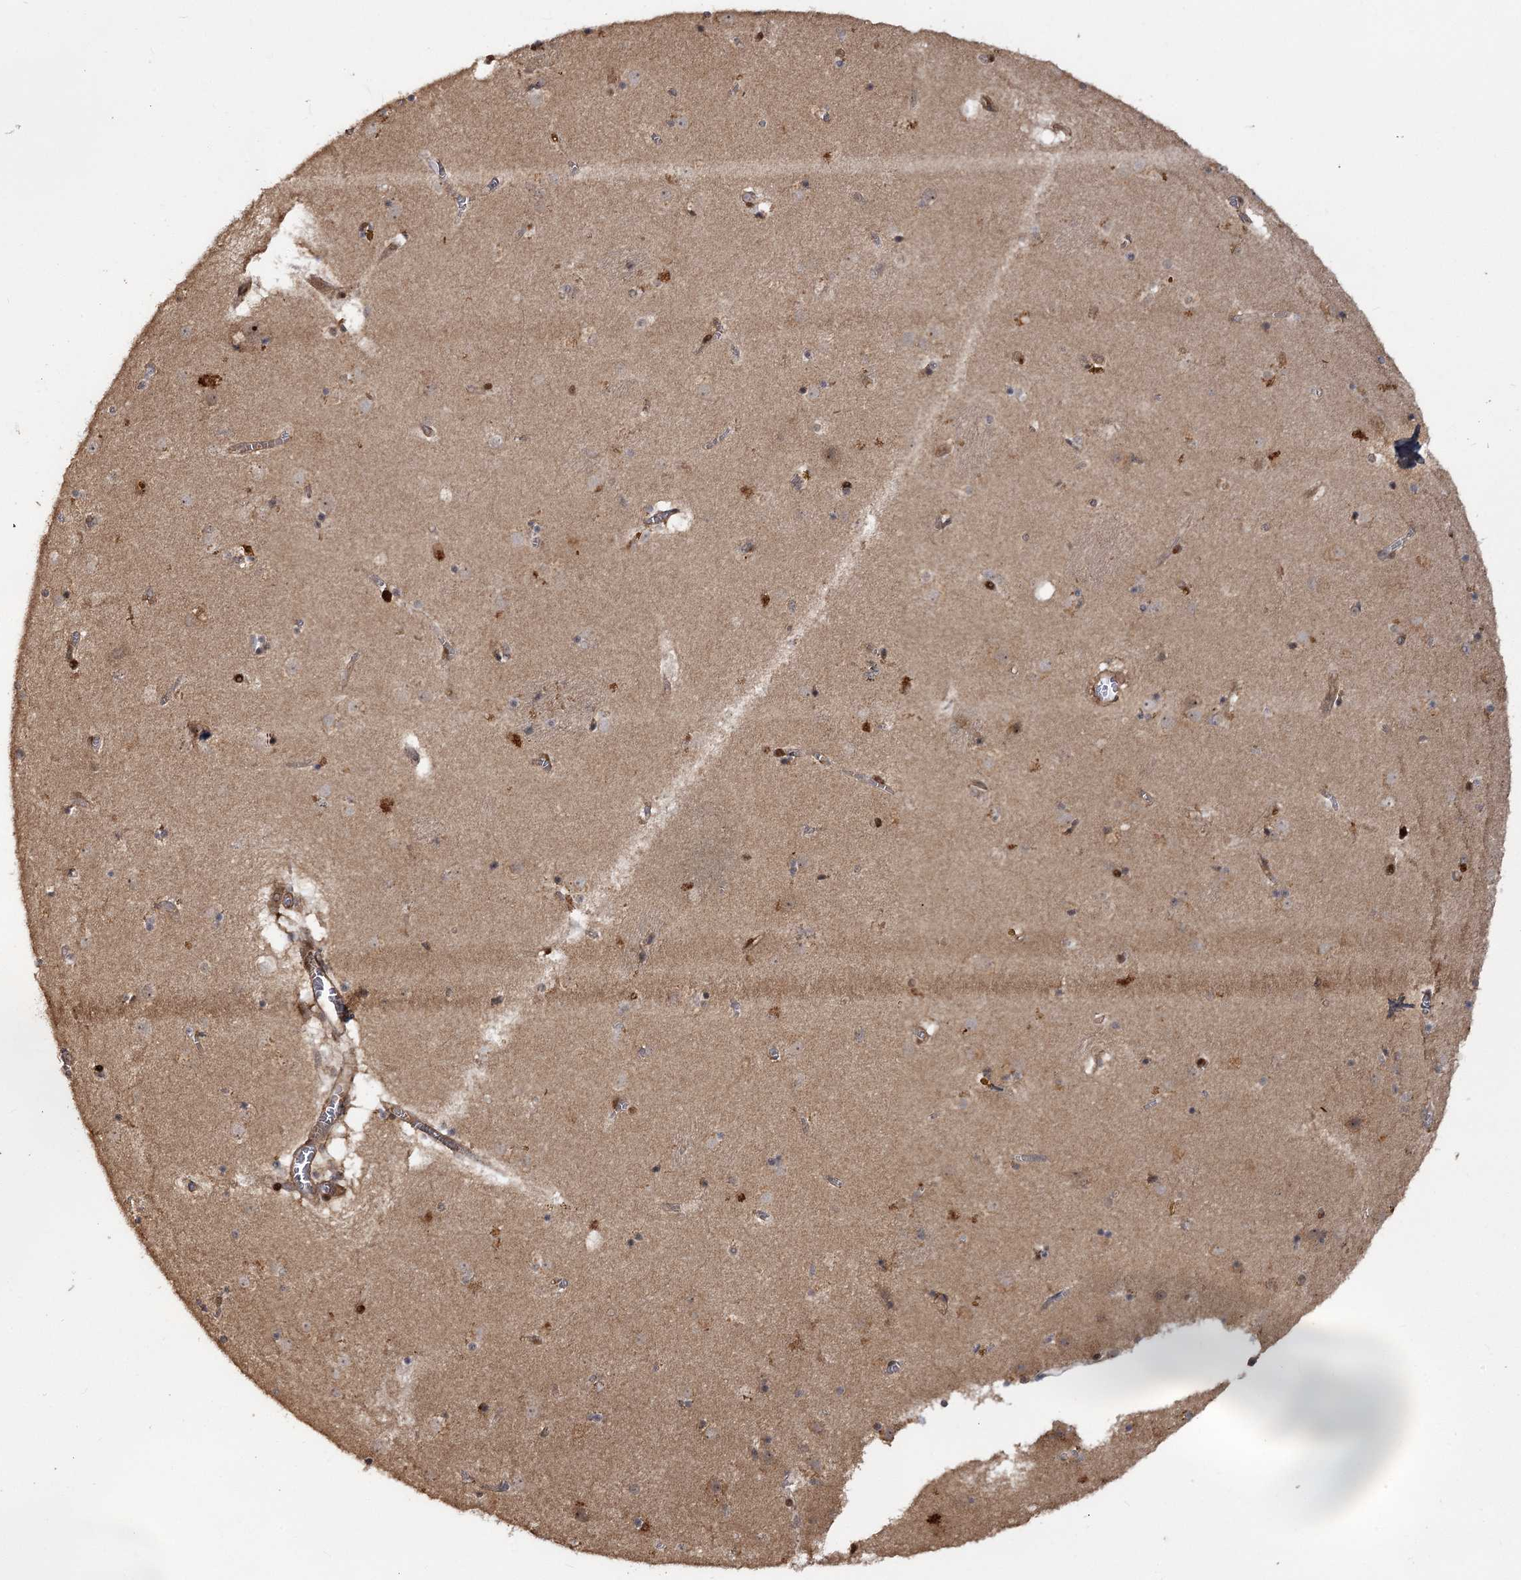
{"staining": {"intensity": "moderate", "quantity": "<25%", "location": "cytoplasmic/membranous,nuclear"}, "tissue": "caudate", "cell_type": "Glial cells", "image_type": "normal", "snomed": [{"axis": "morphology", "description": "Normal tissue, NOS"}, {"axis": "topography", "description": "Lateral ventricle wall"}], "caption": "Immunohistochemical staining of benign caudate demonstrates low levels of moderate cytoplasmic/membranous,nuclear expression in approximately <25% of glial cells. The protein is shown in brown color, while the nuclei are stained blue.", "gene": "PIK3C2A", "patient": {"sex": "male", "age": 70}}